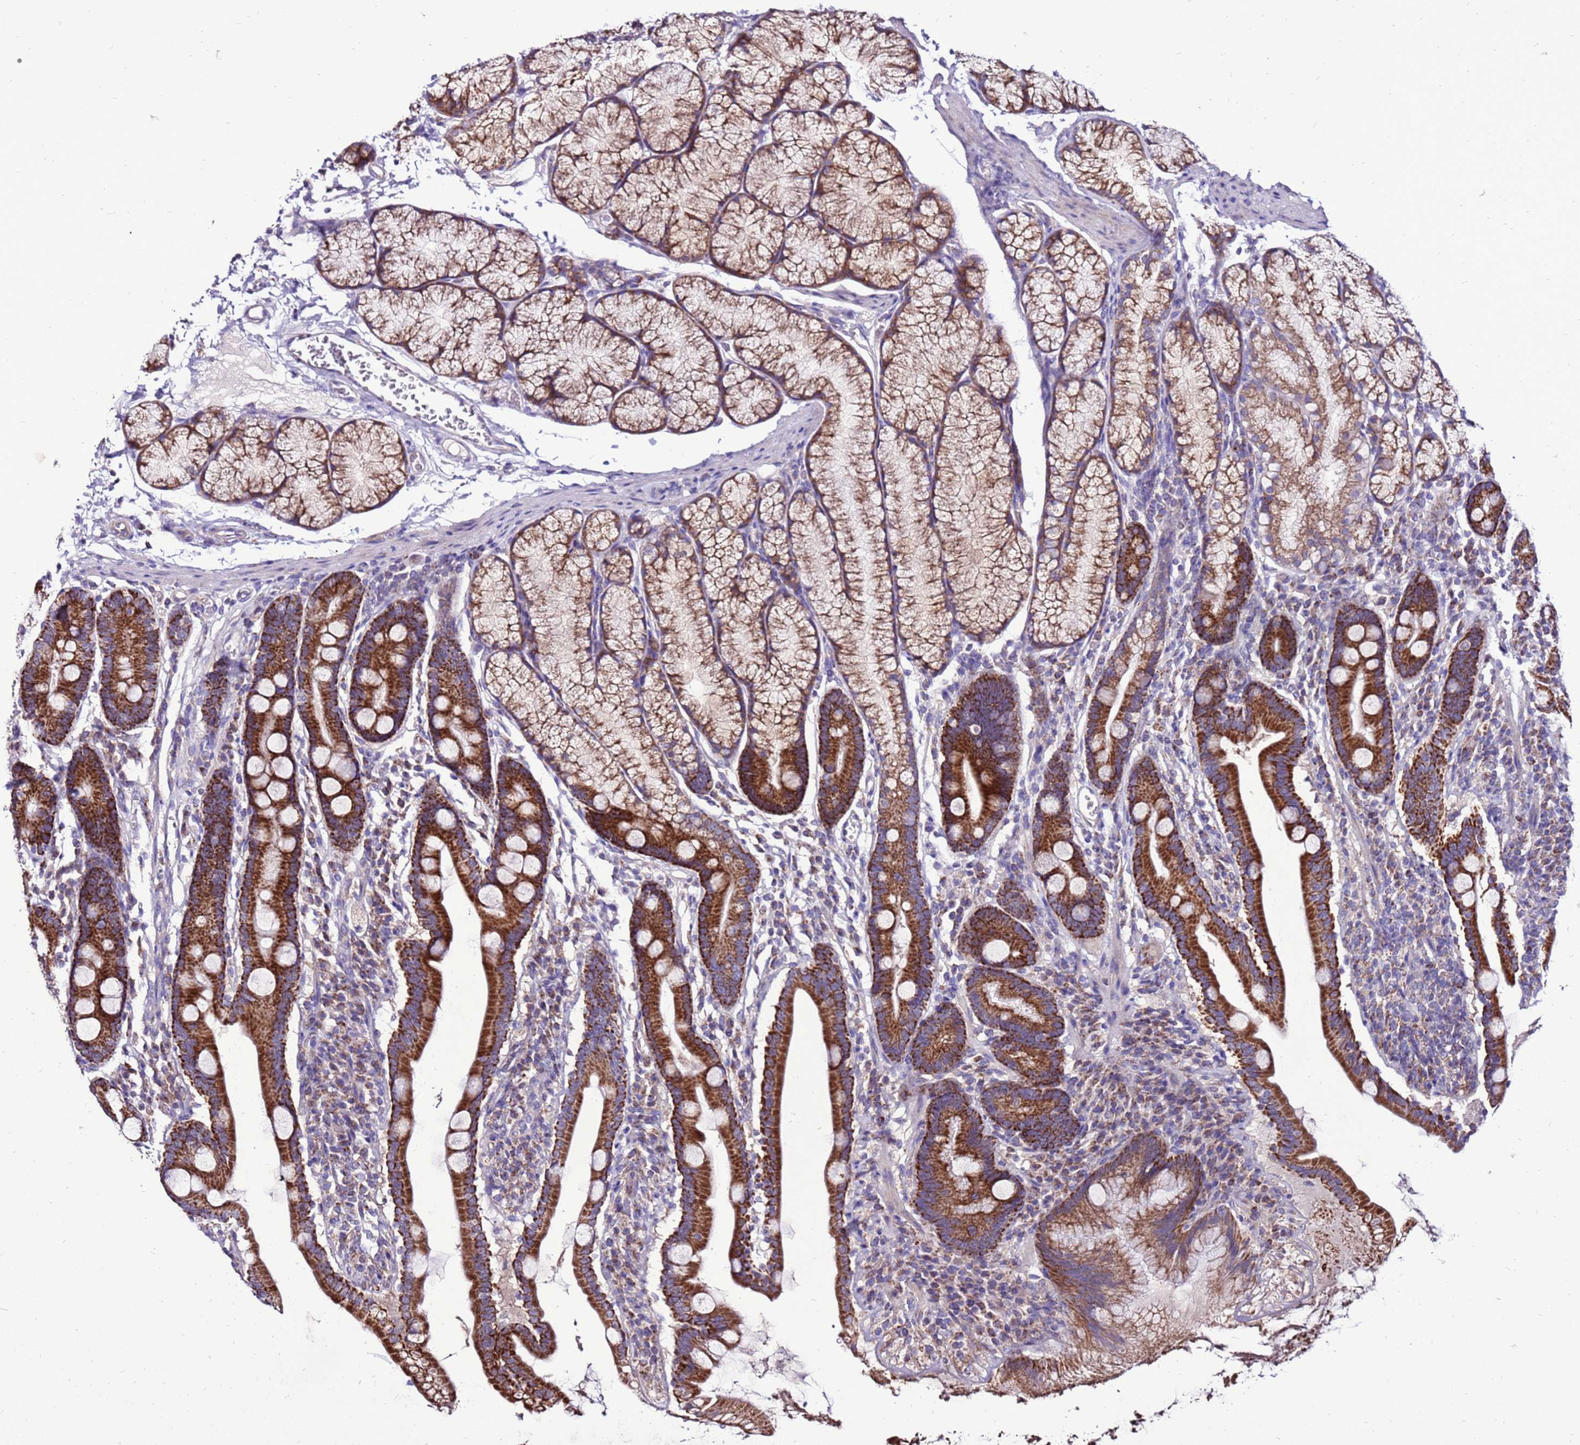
{"staining": {"intensity": "strong", "quantity": ">75%", "location": "cytoplasmic/membranous"}, "tissue": "duodenum", "cell_type": "Glandular cells", "image_type": "normal", "snomed": [{"axis": "morphology", "description": "Normal tissue, NOS"}, {"axis": "topography", "description": "Duodenum"}], "caption": "Normal duodenum was stained to show a protein in brown. There is high levels of strong cytoplasmic/membranous staining in approximately >75% of glandular cells.", "gene": "SPSB3", "patient": {"sex": "male", "age": 35}}